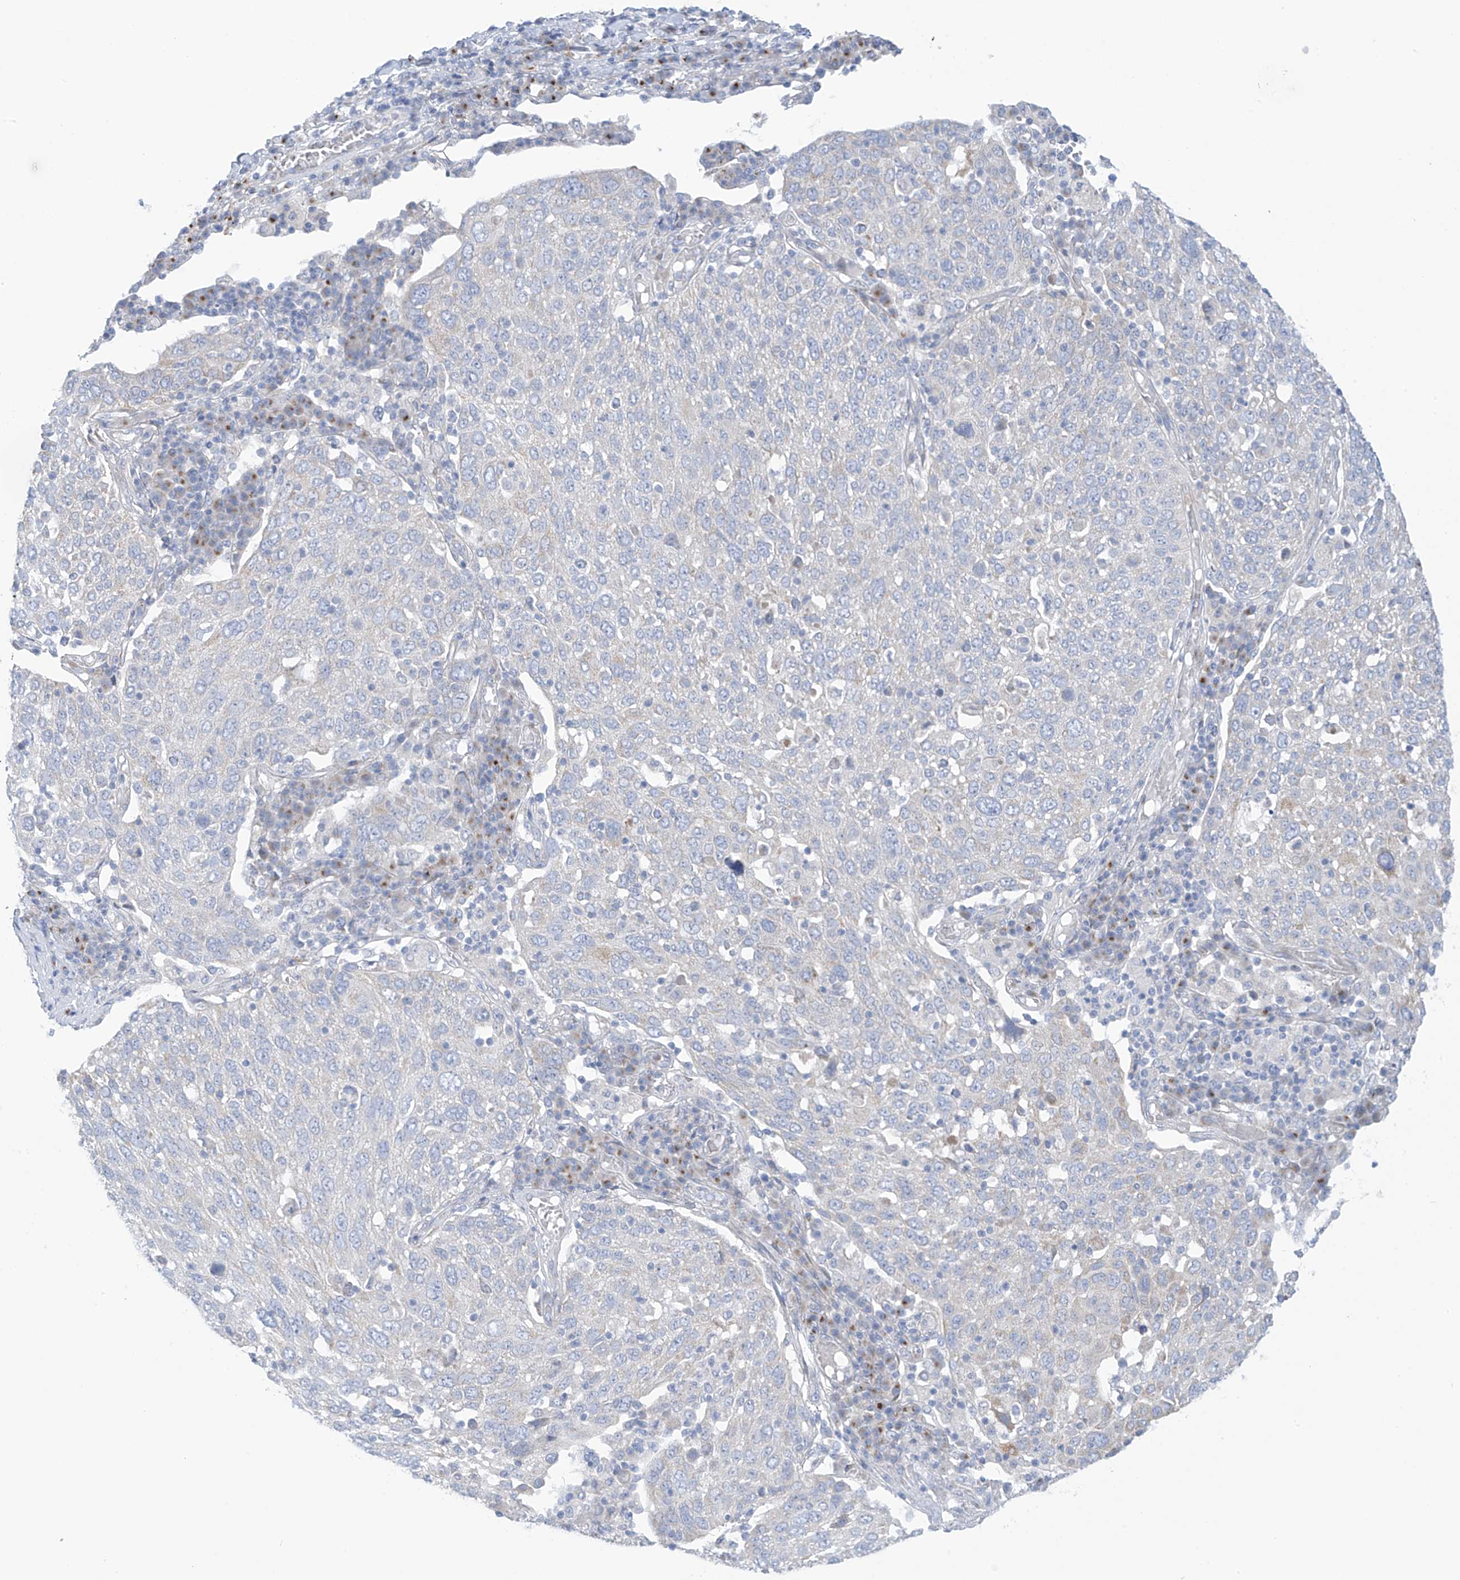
{"staining": {"intensity": "negative", "quantity": "none", "location": "none"}, "tissue": "lung cancer", "cell_type": "Tumor cells", "image_type": "cancer", "snomed": [{"axis": "morphology", "description": "Squamous cell carcinoma, NOS"}, {"axis": "topography", "description": "Lung"}], "caption": "DAB immunohistochemical staining of human lung cancer (squamous cell carcinoma) exhibits no significant positivity in tumor cells.", "gene": "TRMT2B", "patient": {"sex": "male", "age": 65}}